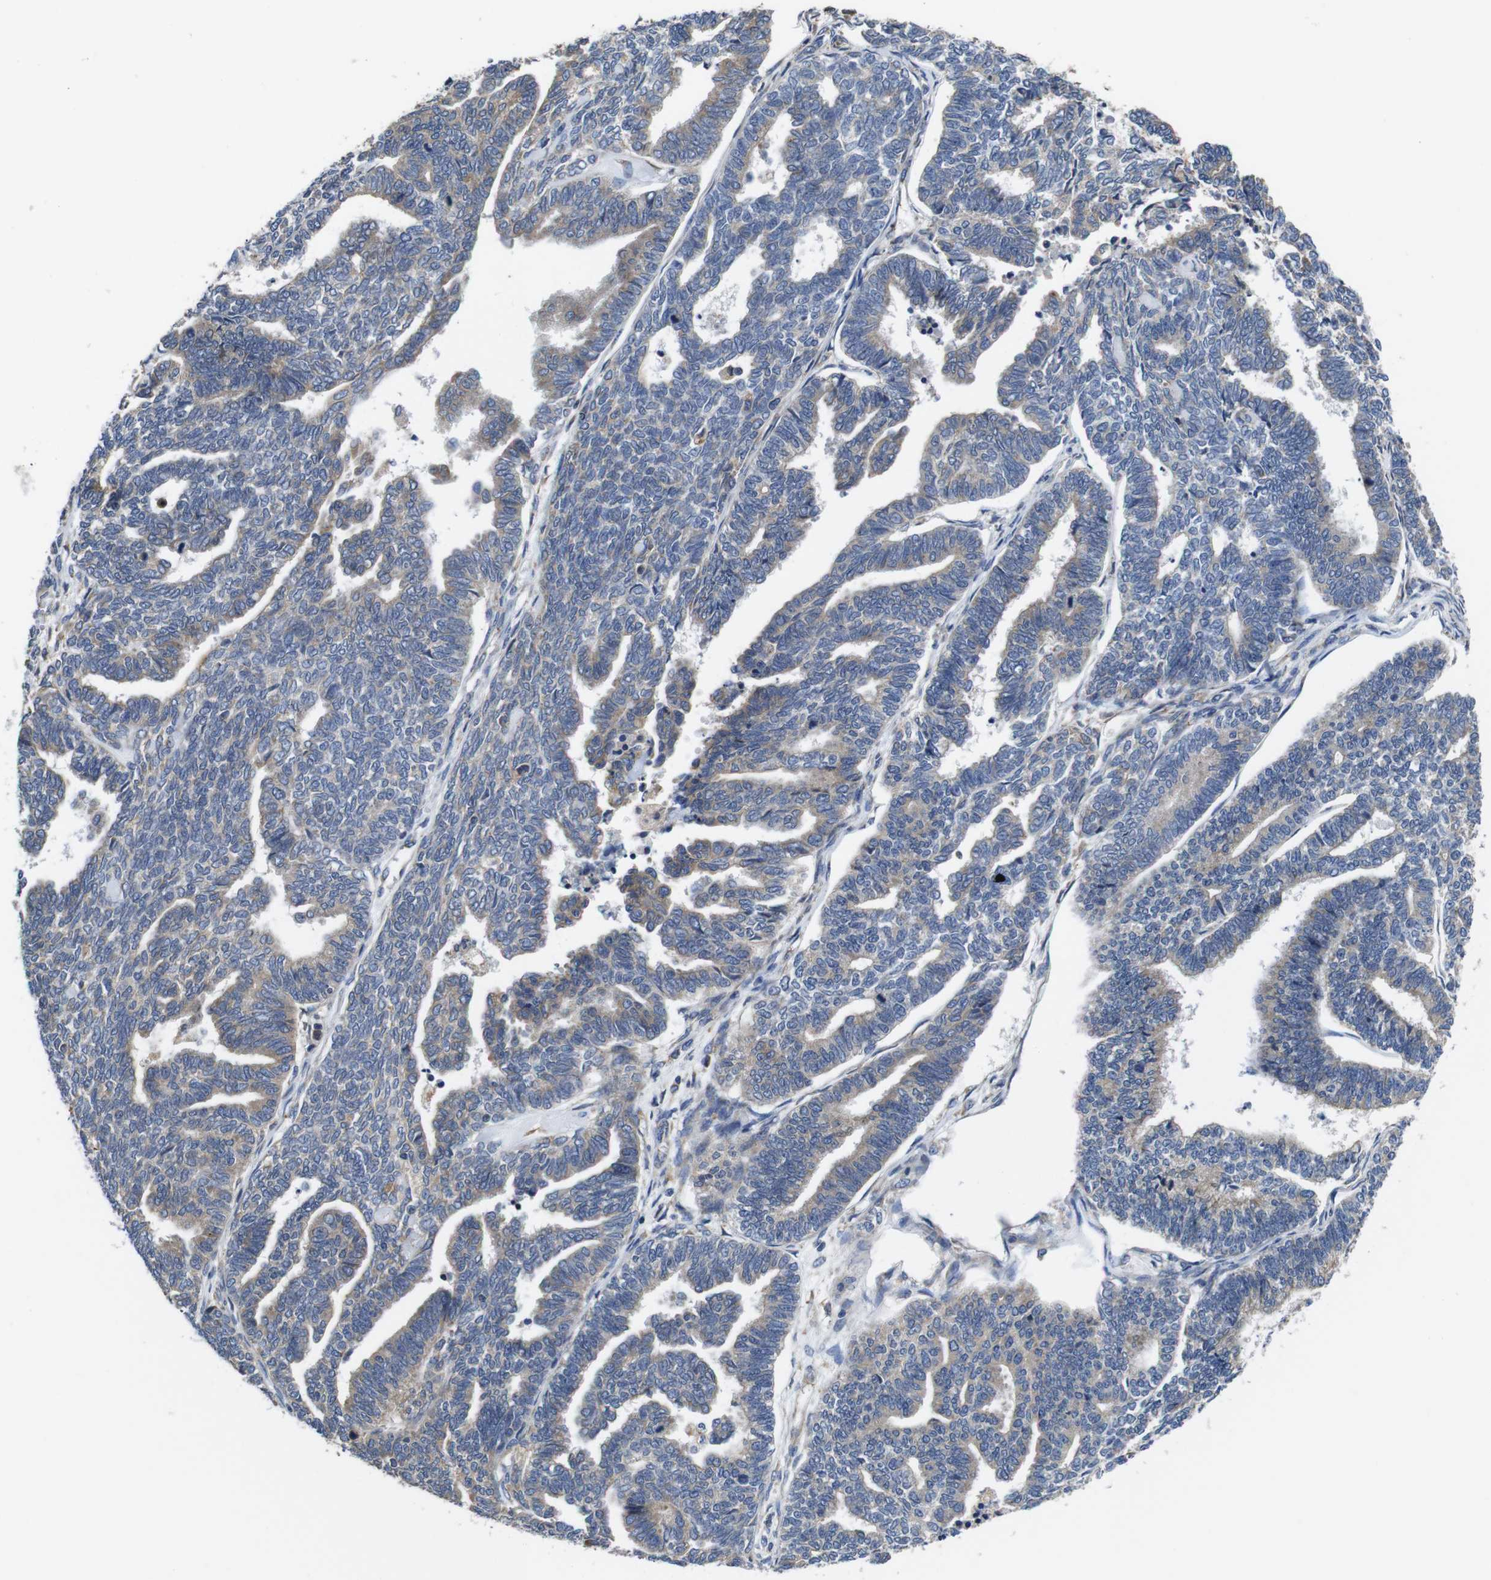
{"staining": {"intensity": "weak", "quantity": ">75%", "location": "cytoplasmic/membranous"}, "tissue": "endometrial cancer", "cell_type": "Tumor cells", "image_type": "cancer", "snomed": [{"axis": "morphology", "description": "Adenocarcinoma, NOS"}, {"axis": "topography", "description": "Endometrium"}], "caption": "Immunohistochemical staining of human endometrial adenocarcinoma exhibits weak cytoplasmic/membranous protein staining in about >75% of tumor cells. (DAB = brown stain, brightfield microscopy at high magnification).", "gene": "MARCHF7", "patient": {"sex": "female", "age": 70}}